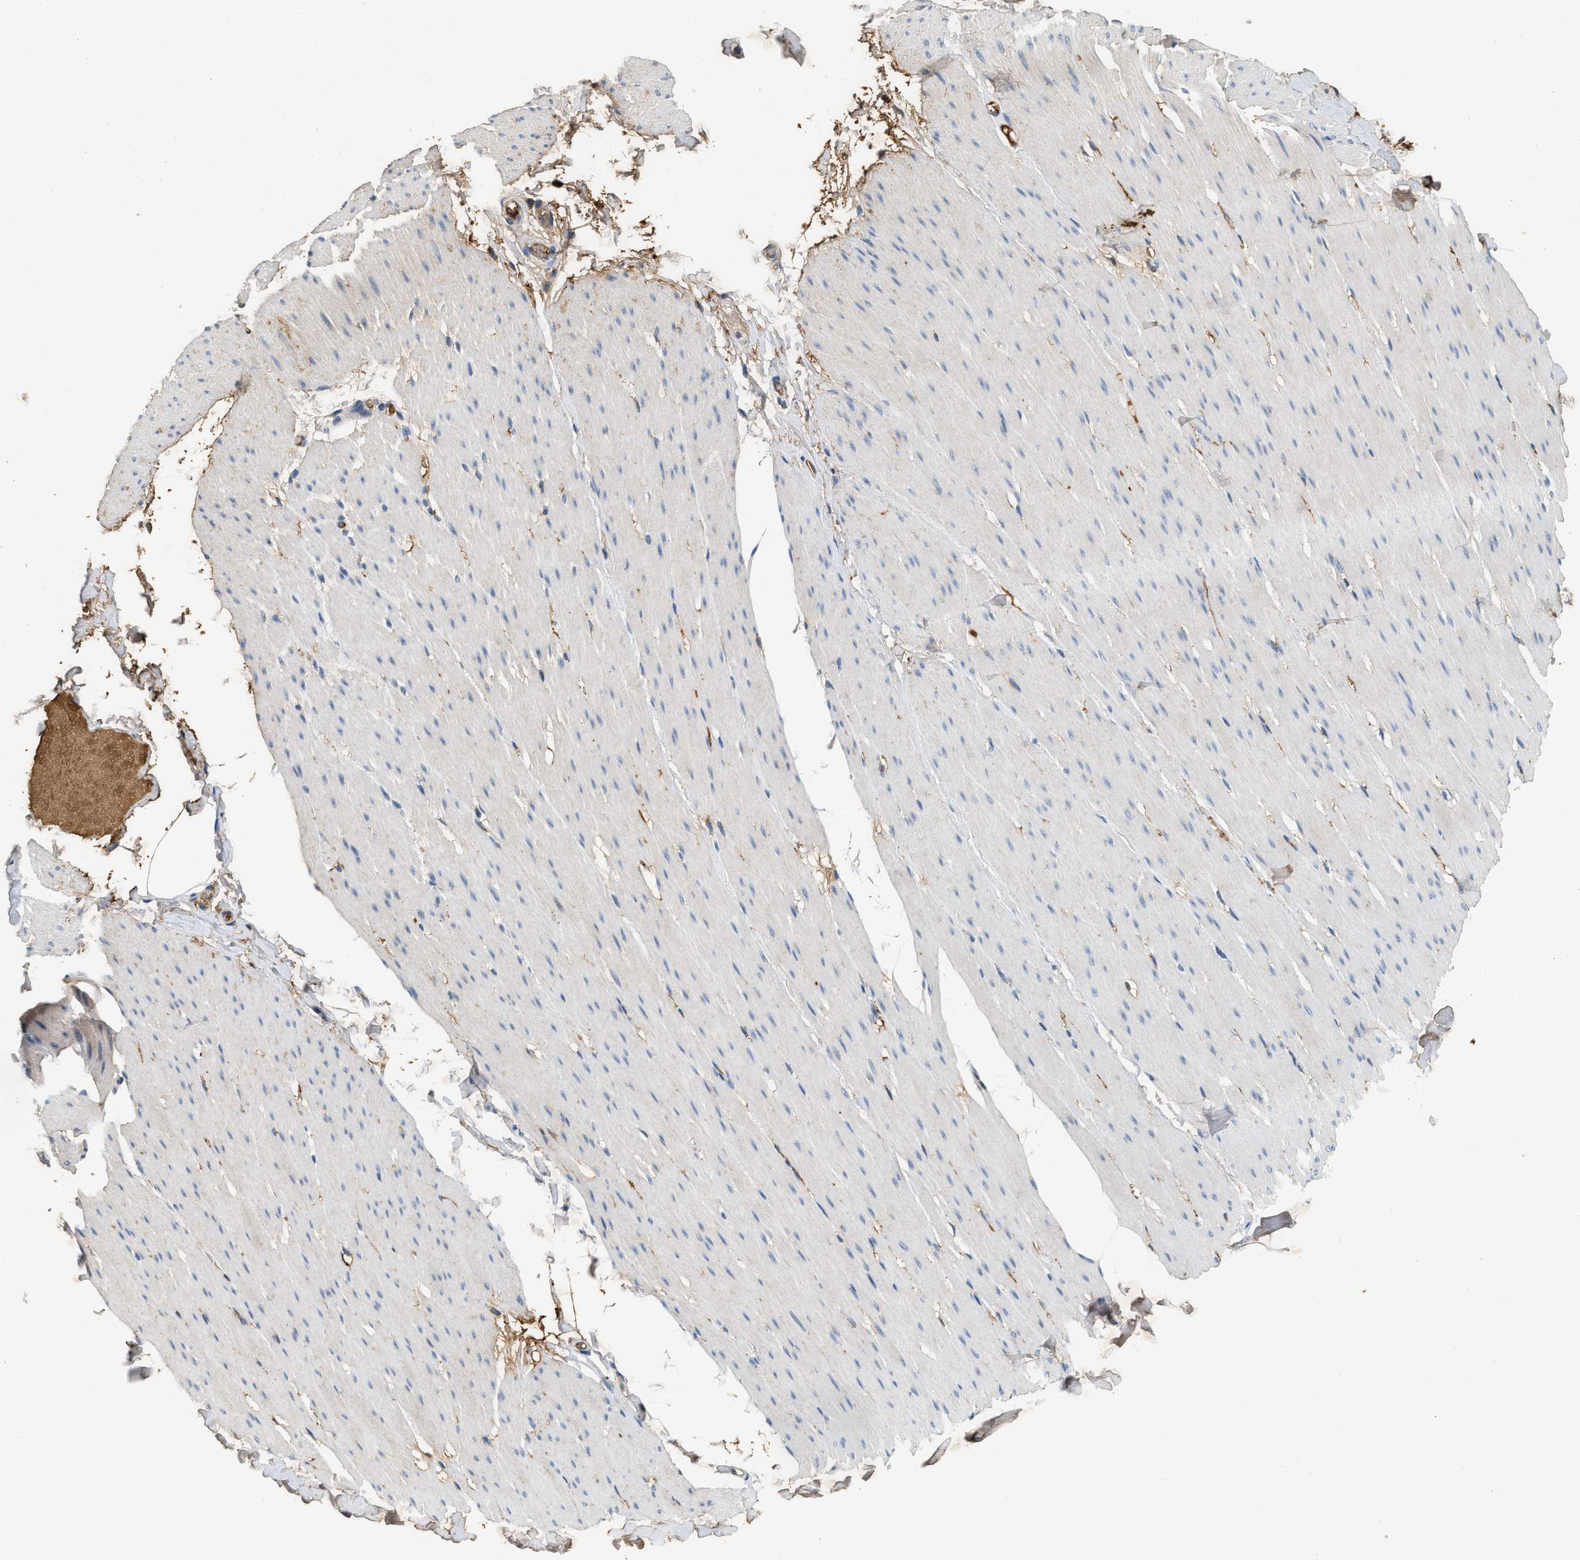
{"staining": {"intensity": "negative", "quantity": "none", "location": "none"}, "tissue": "smooth muscle", "cell_type": "Smooth muscle cells", "image_type": "normal", "snomed": [{"axis": "morphology", "description": "Normal tissue, NOS"}, {"axis": "topography", "description": "Smooth muscle"}, {"axis": "topography", "description": "Colon"}], "caption": "A high-resolution histopathology image shows immunohistochemistry (IHC) staining of benign smooth muscle, which reveals no significant expression in smooth muscle cells. (DAB immunohistochemistry (IHC), high magnification).", "gene": "C3", "patient": {"sex": "male", "age": 67}}